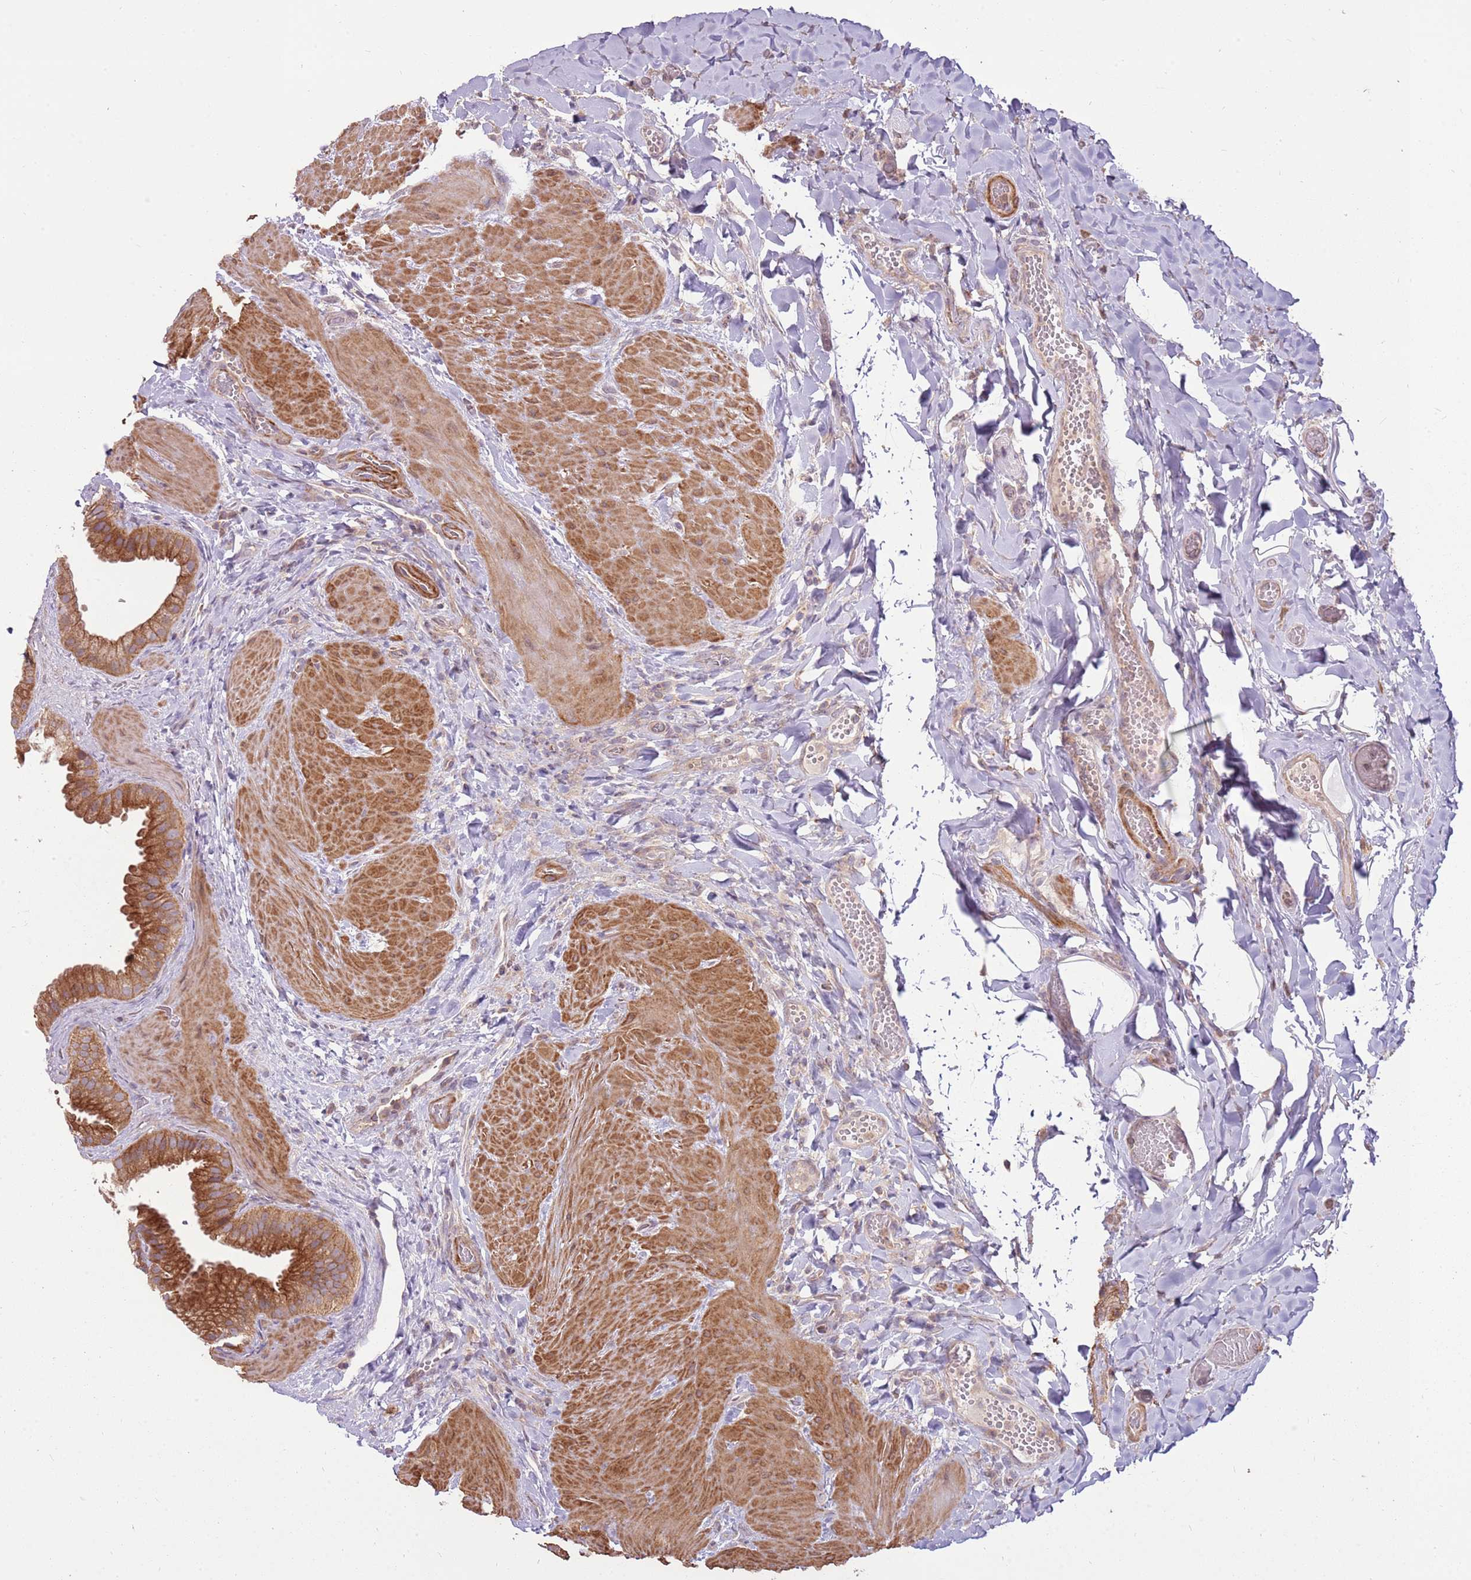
{"staining": {"intensity": "strong", "quantity": ">75%", "location": "cytoplasmic/membranous"}, "tissue": "gallbladder", "cell_type": "Glandular cells", "image_type": "normal", "snomed": [{"axis": "morphology", "description": "Normal tissue, NOS"}, {"axis": "topography", "description": "Gallbladder"}], "caption": "An image of gallbladder stained for a protein shows strong cytoplasmic/membranous brown staining in glandular cells. (DAB IHC with brightfield microscopy, high magnification).", "gene": "SPATA31D1", "patient": {"sex": "male", "age": 55}}